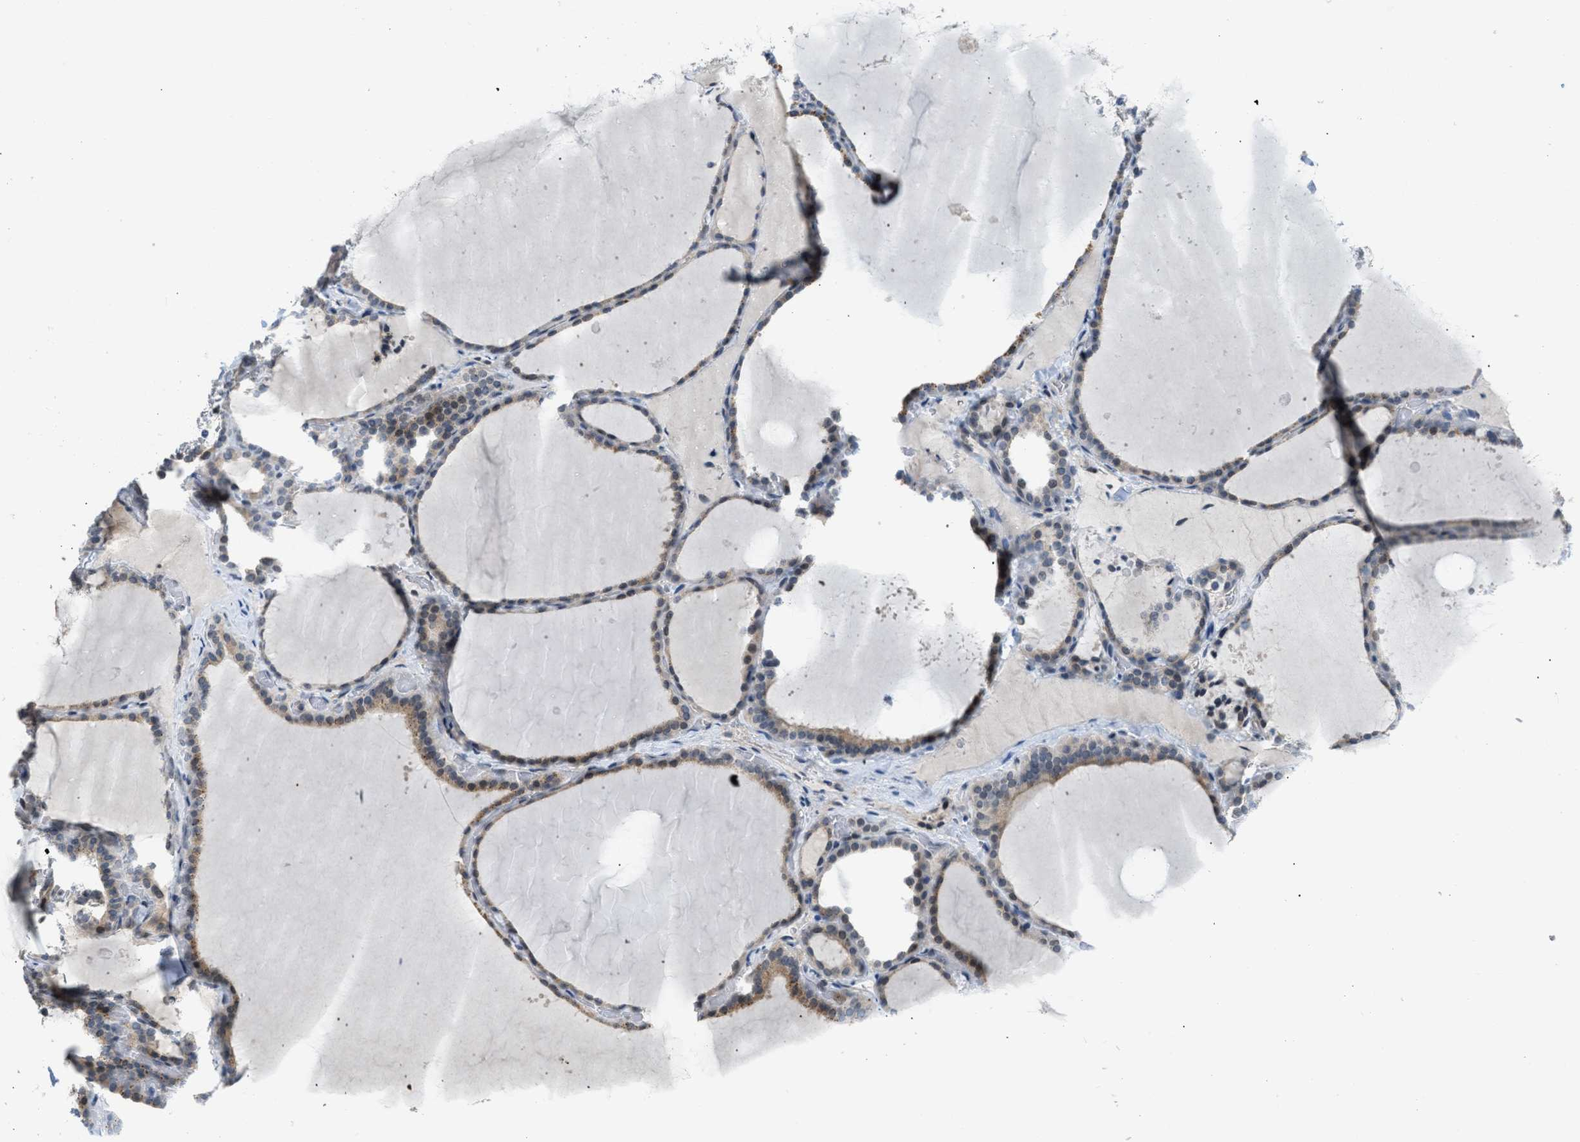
{"staining": {"intensity": "moderate", "quantity": "25%-75%", "location": "cytoplasmic/membranous"}, "tissue": "thyroid gland", "cell_type": "Glandular cells", "image_type": "normal", "snomed": [{"axis": "morphology", "description": "Normal tissue, NOS"}, {"axis": "topography", "description": "Thyroid gland"}], "caption": "DAB immunohistochemical staining of normal thyroid gland shows moderate cytoplasmic/membranous protein expression in about 25%-75% of glandular cells.", "gene": "TTBK2", "patient": {"sex": "male", "age": 56}}